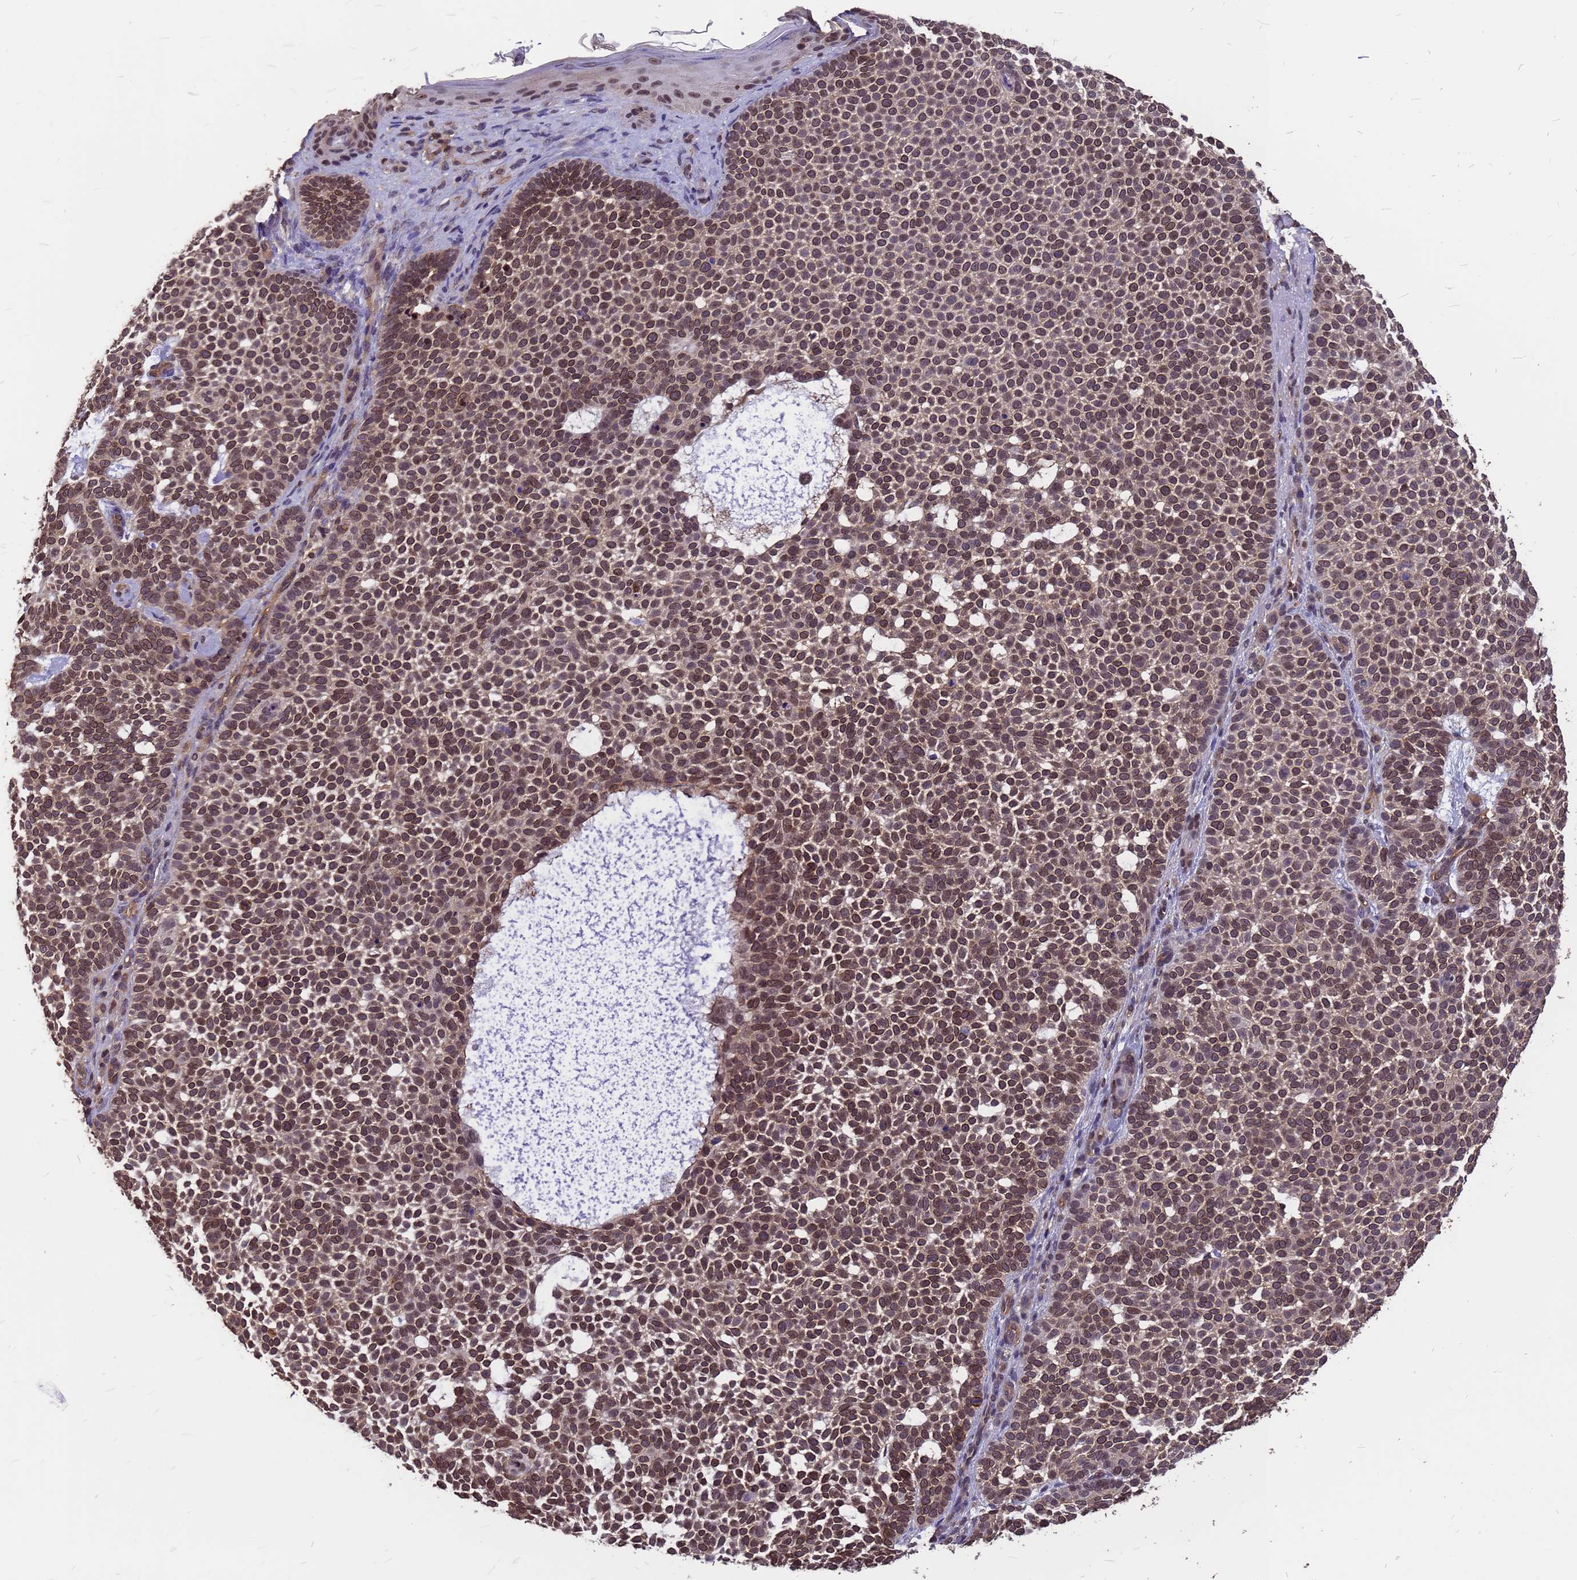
{"staining": {"intensity": "moderate", "quantity": ">75%", "location": "nuclear"}, "tissue": "skin cancer", "cell_type": "Tumor cells", "image_type": "cancer", "snomed": [{"axis": "morphology", "description": "Basal cell carcinoma"}, {"axis": "topography", "description": "Skin"}], "caption": "Human skin basal cell carcinoma stained with a brown dye displays moderate nuclear positive staining in approximately >75% of tumor cells.", "gene": "C1orf35", "patient": {"sex": "female", "age": 77}}